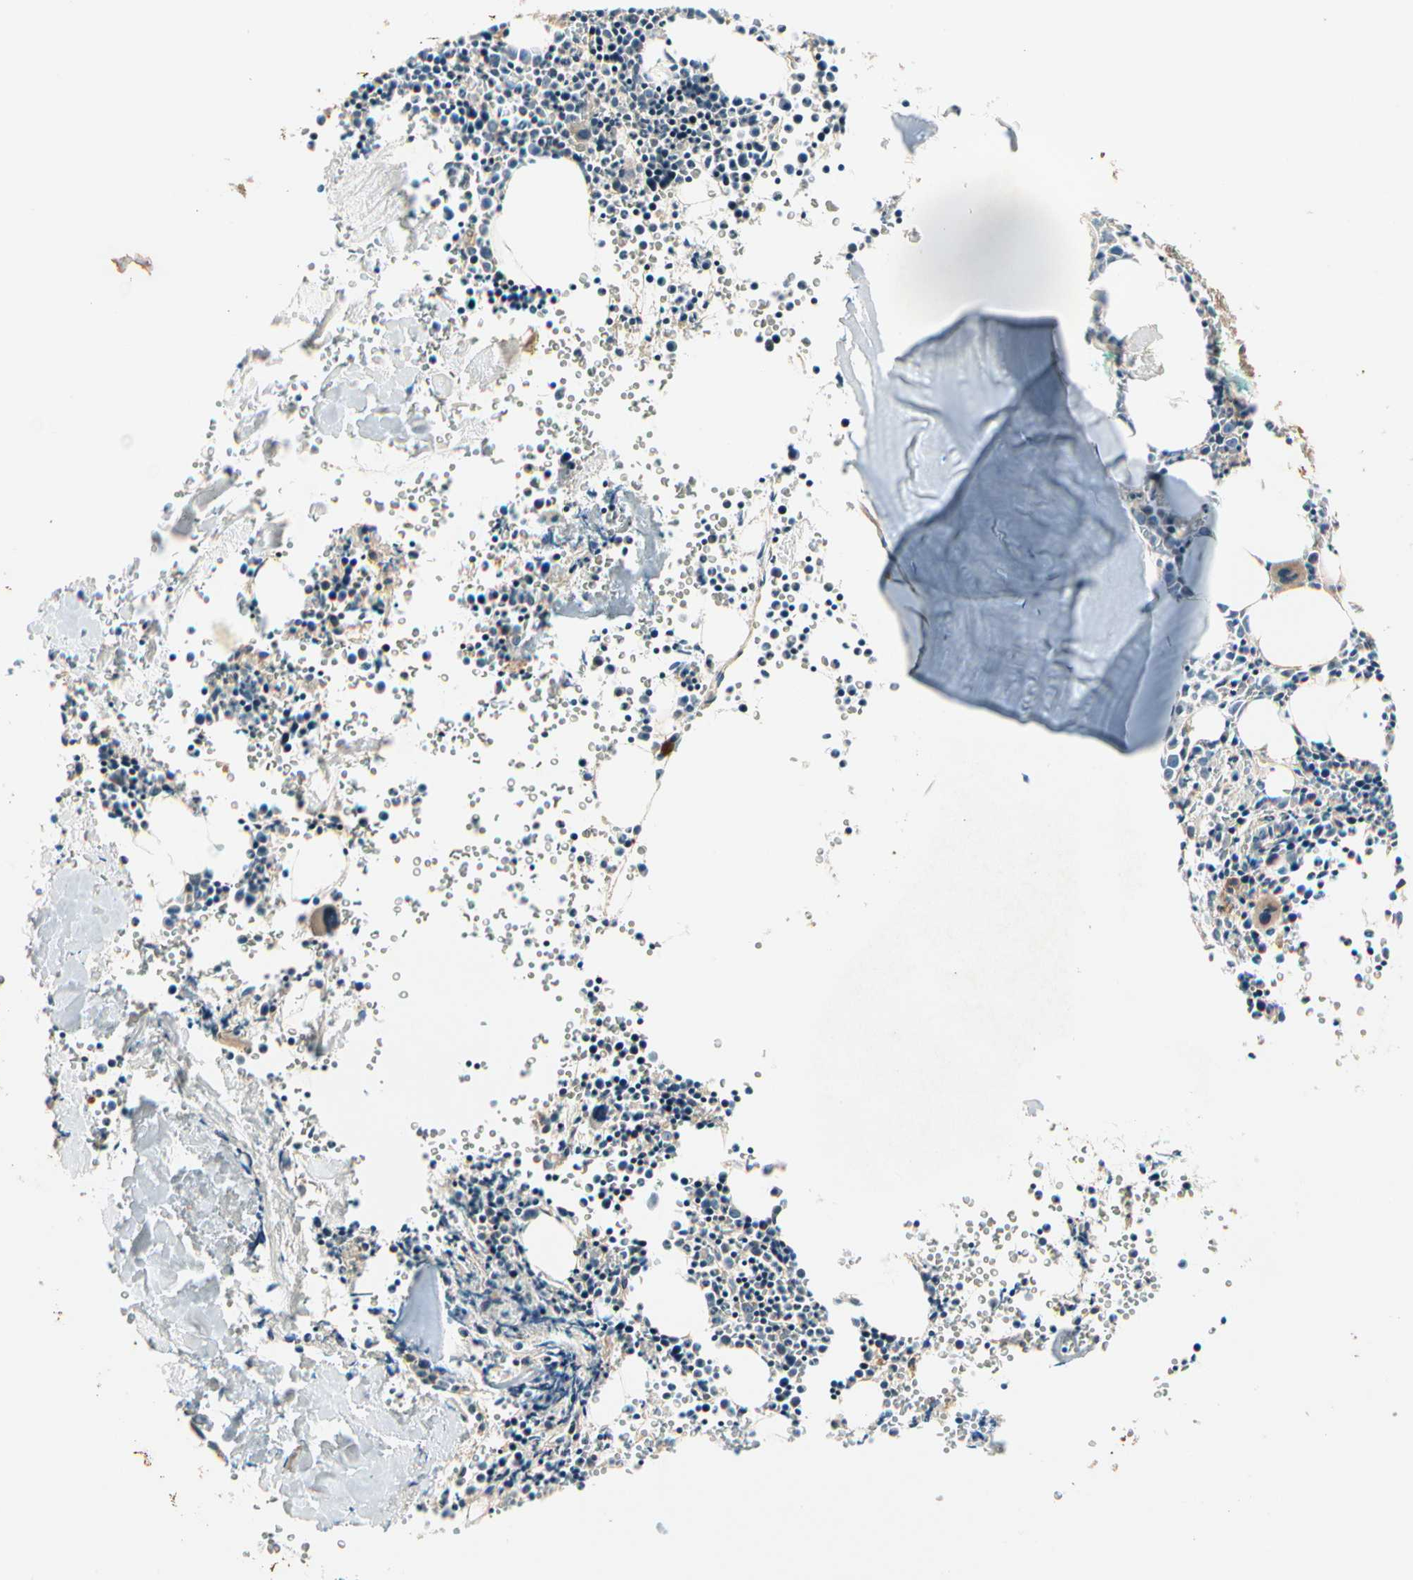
{"staining": {"intensity": "negative", "quantity": "none", "location": "none"}, "tissue": "bone marrow", "cell_type": "Hematopoietic cells", "image_type": "normal", "snomed": [{"axis": "morphology", "description": "Normal tissue, NOS"}, {"axis": "morphology", "description": "Inflammation, NOS"}, {"axis": "topography", "description": "Bone marrow"}], "caption": "Immunohistochemistry (IHC) photomicrograph of unremarkable bone marrow: human bone marrow stained with DAB exhibits no significant protein expression in hematopoietic cells. Brightfield microscopy of IHC stained with DAB (brown) and hematoxylin (blue), captured at high magnification.", "gene": "ACVR1", "patient": {"sex": "female", "age": 17}}